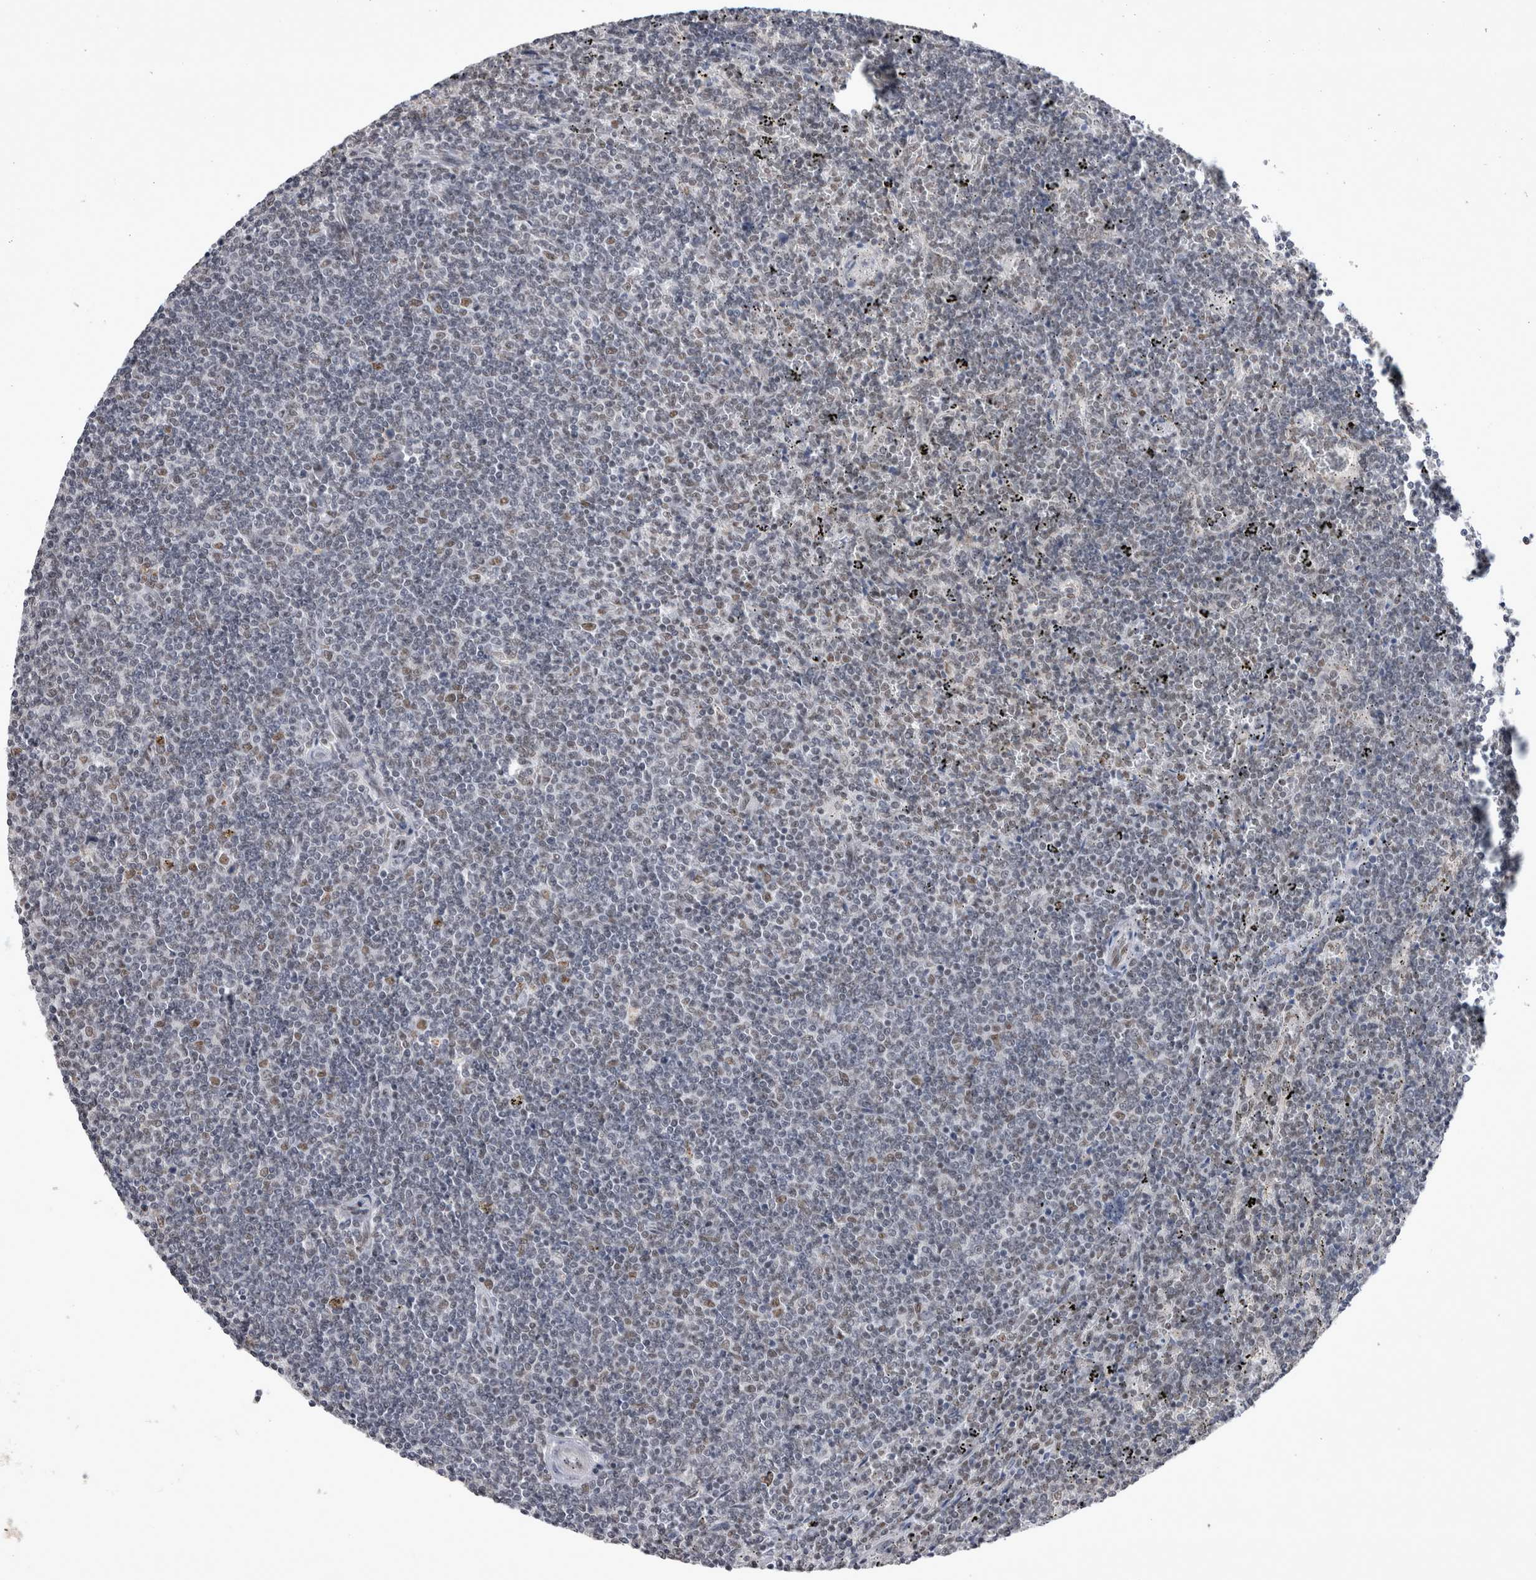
{"staining": {"intensity": "negative", "quantity": "none", "location": "none"}, "tissue": "lymphoma", "cell_type": "Tumor cells", "image_type": "cancer", "snomed": [{"axis": "morphology", "description": "Malignant lymphoma, non-Hodgkin's type, Low grade"}, {"axis": "topography", "description": "Spleen"}], "caption": "Immunohistochemical staining of human low-grade malignant lymphoma, non-Hodgkin's type reveals no significant staining in tumor cells.", "gene": "RBM6", "patient": {"sex": "female", "age": 50}}